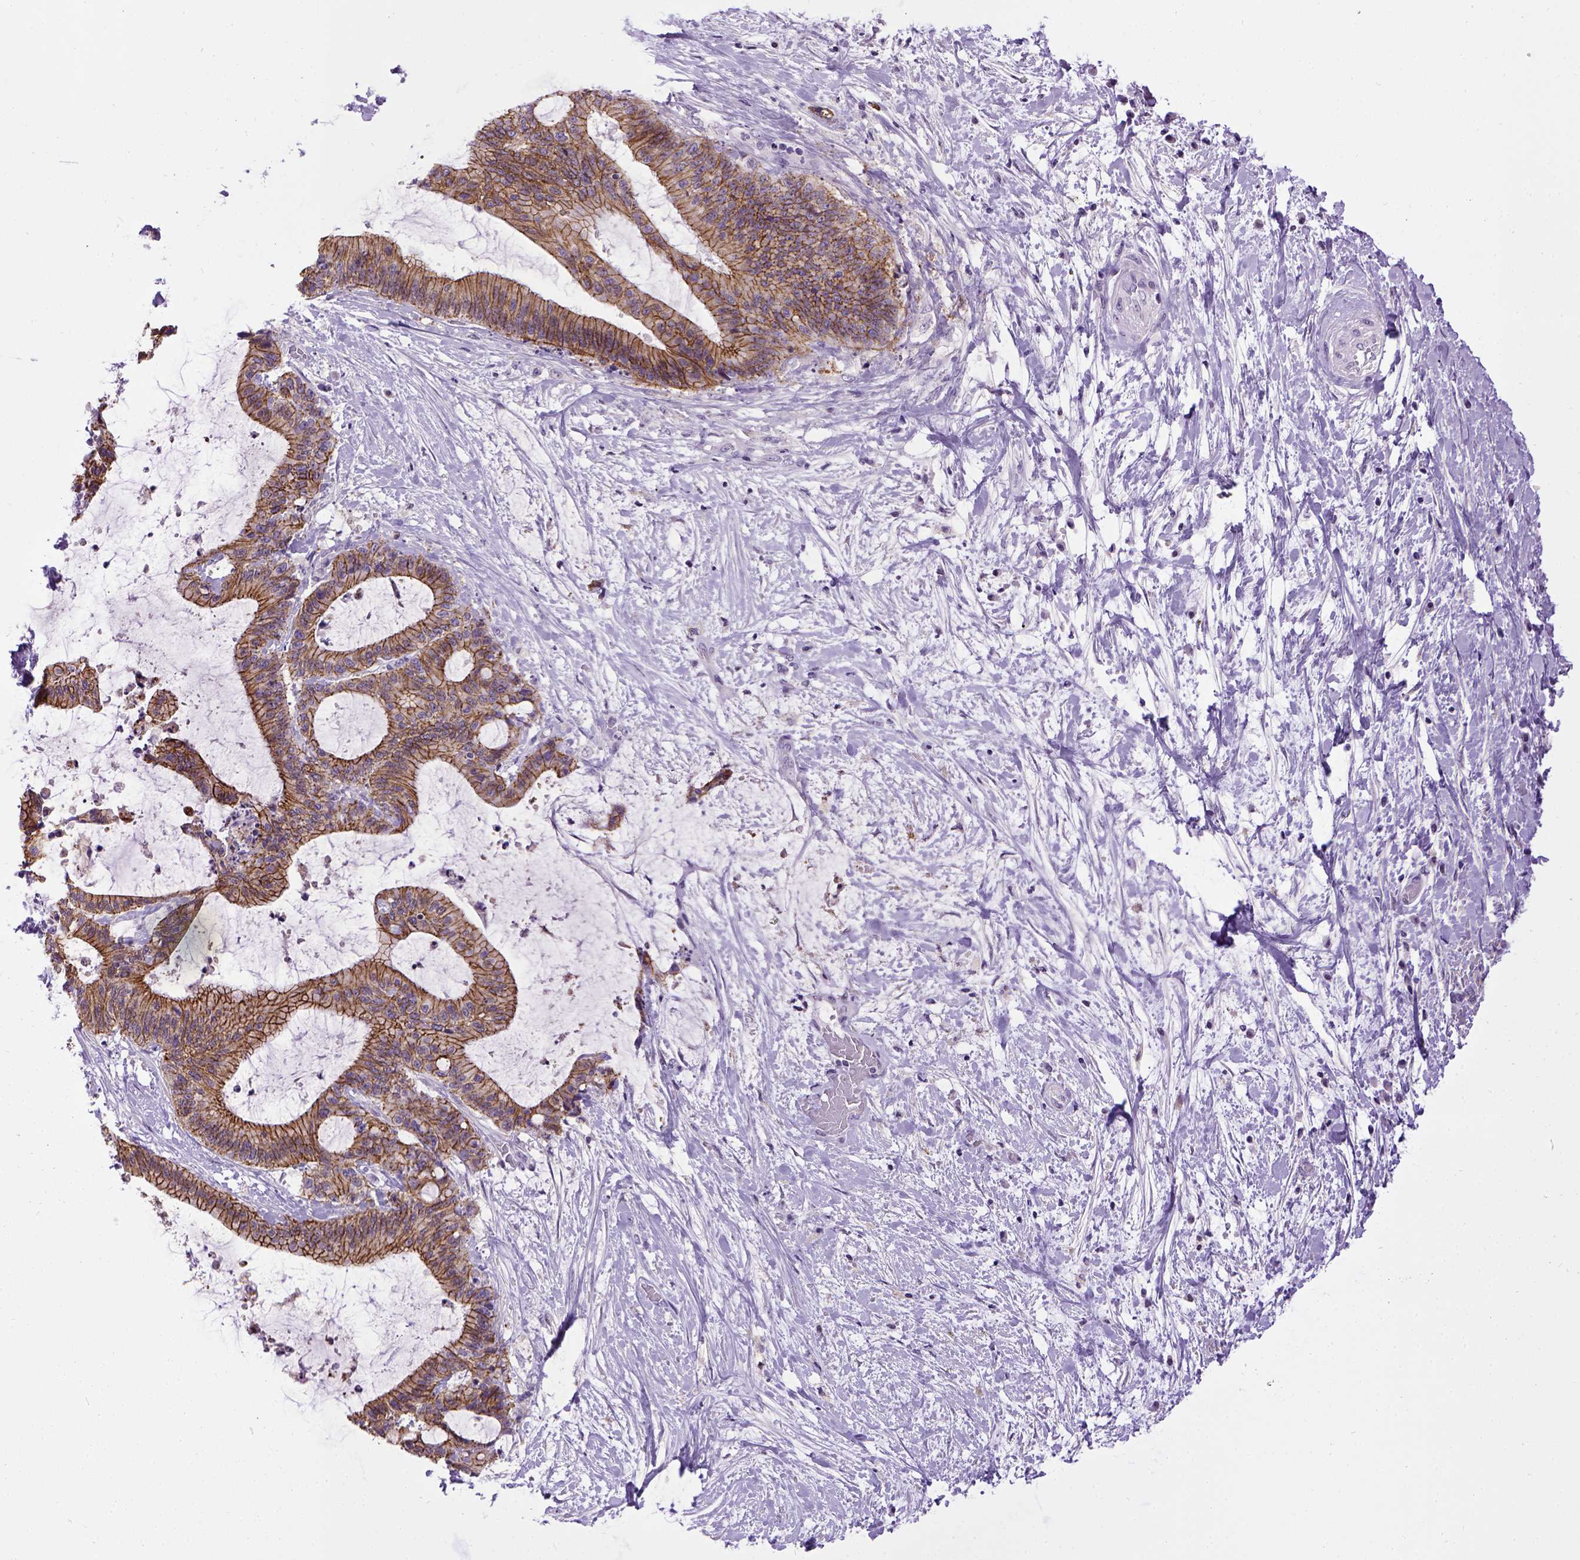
{"staining": {"intensity": "strong", "quantity": ">75%", "location": "cytoplasmic/membranous"}, "tissue": "liver cancer", "cell_type": "Tumor cells", "image_type": "cancer", "snomed": [{"axis": "morphology", "description": "Cholangiocarcinoma"}, {"axis": "topography", "description": "Liver"}], "caption": "This is an image of immunohistochemistry staining of cholangiocarcinoma (liver), which shows strong positivity in the cytoplasmic/membranous of tumor cells.", "gene": "CDH1", "patient": {"sex": "female", "age": 73}}